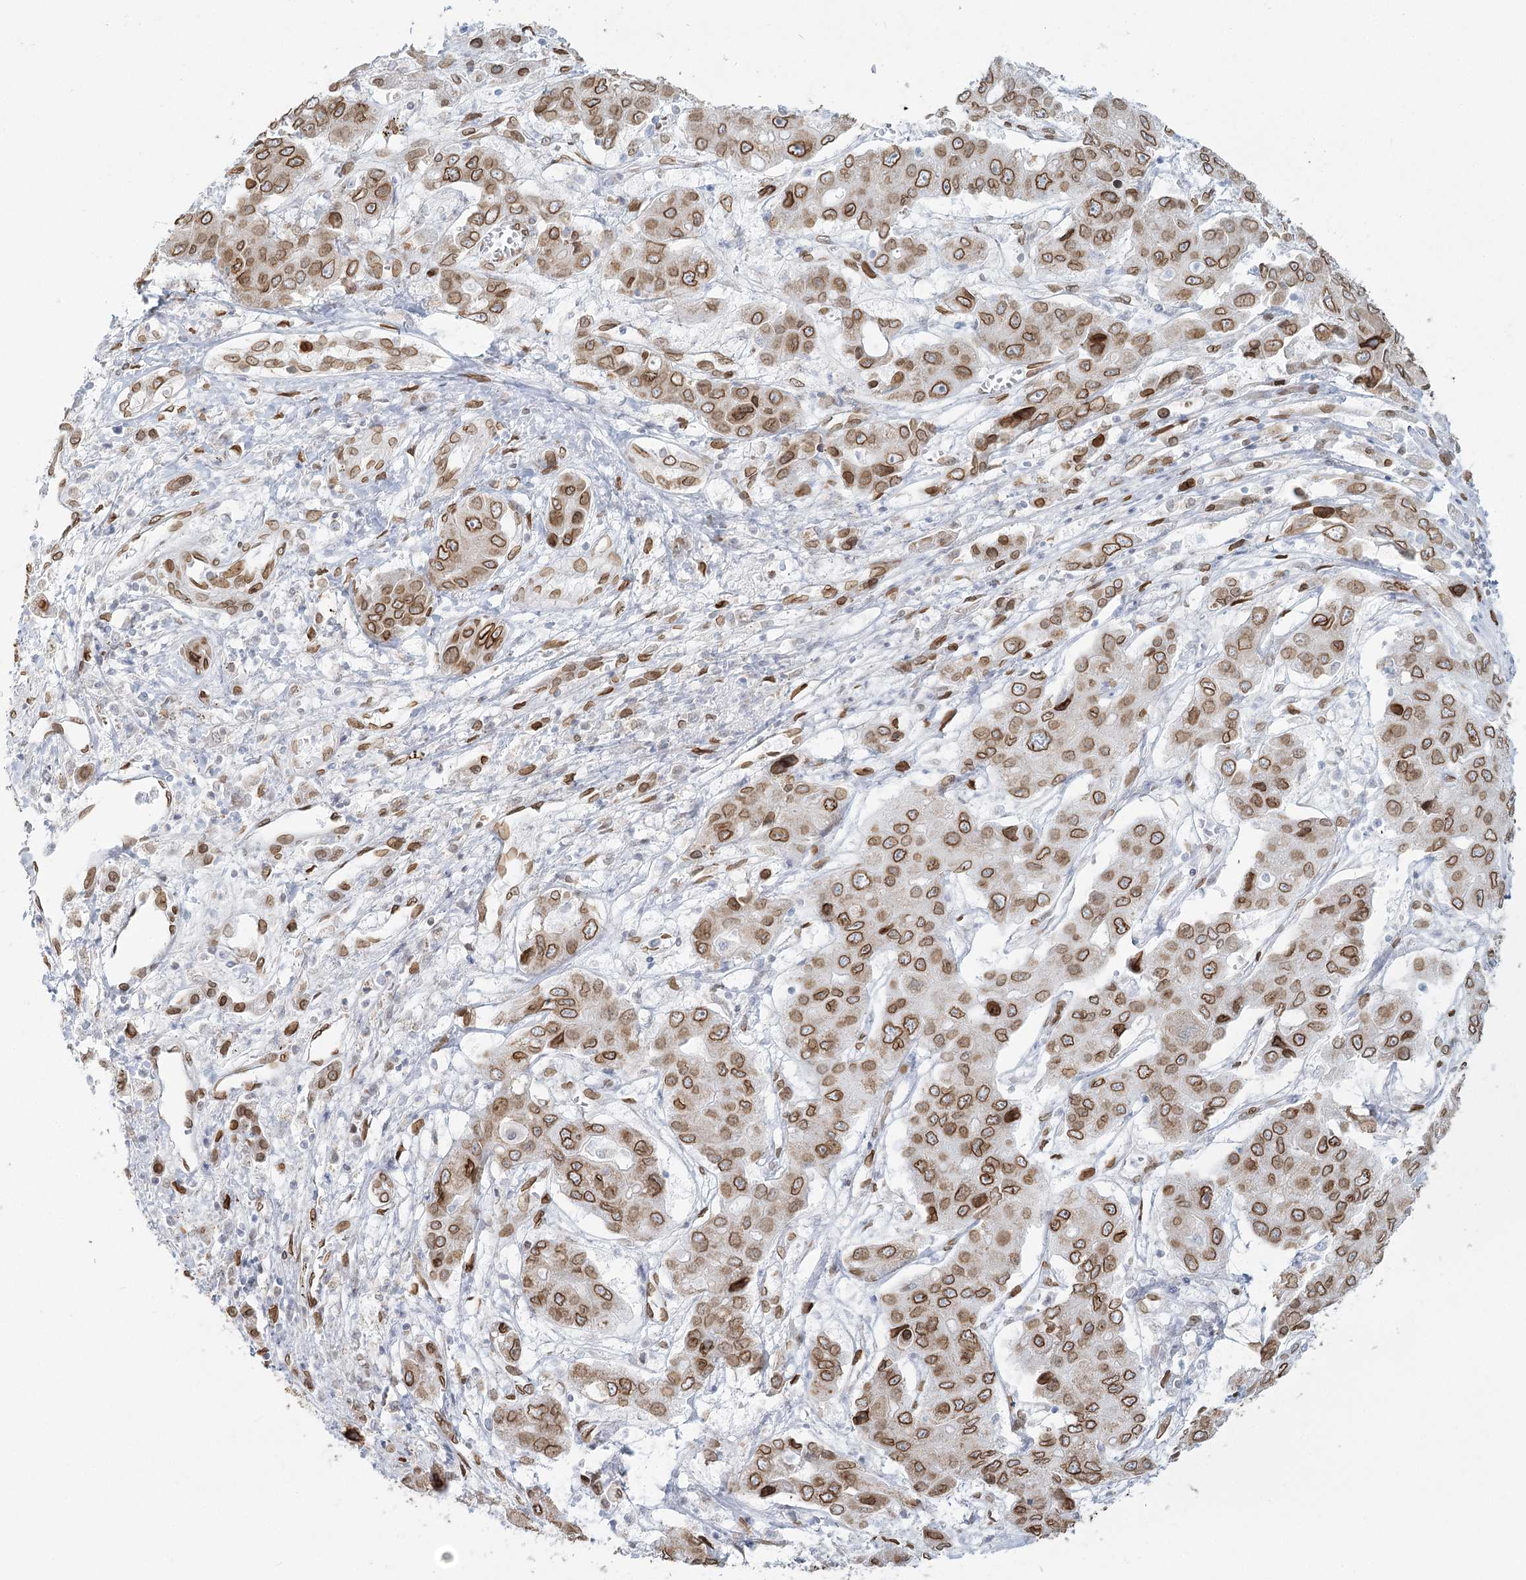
{"staining": {"intensity": "moderate", "quantity": ">75%", "location": "cytoplasmic/membranous,nuclear"}, "tissue": "liver cancer", "cell_type": "Tumor cells", "image_type": "cancer", "snomed": [{"axis": "morphology", "description": "Cholangiocarcinoma"}, {"axis": "topography", "description": "Liver"}], "caption": "Immunohistochemical staining of human liver cancer displays medium levels of moderate cytoplasmic/membranous and nuclear protein expression in about >75% of tumor cells.", "gene": "VWA5A", "patient": {"sex": "male", "age": 67}}